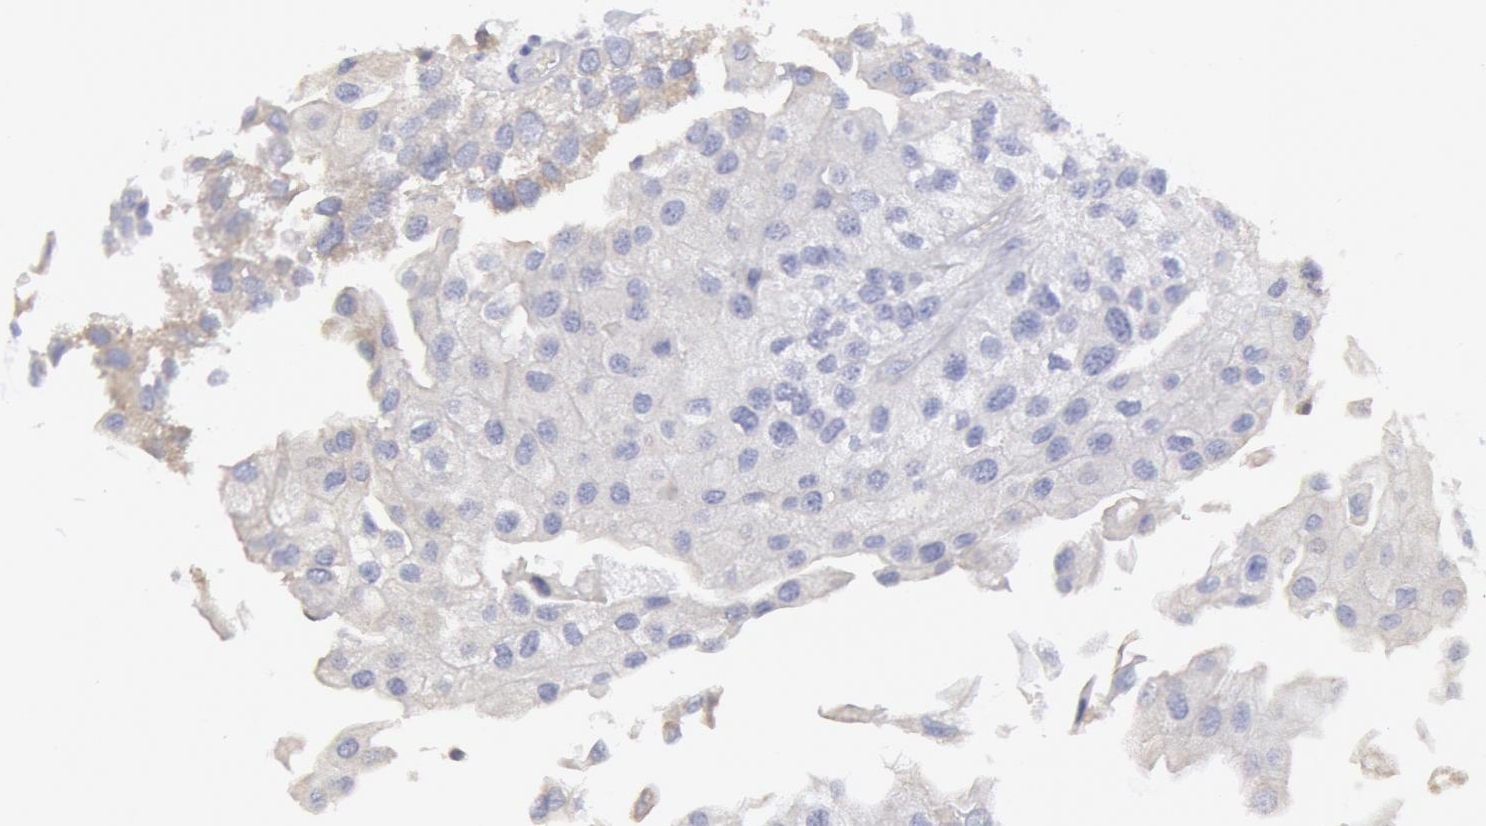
{"staining": {"intensity": "negative", "quantity": "none", "location": "none"}, "tissue": "urothelial cancer", "cell_type": "Tumor cells", "image_type": "cancer", "snomed": [{"axis": "morphology", "description": "Urothelial carcinoma, Low grade"}, {"axis": "topography", "description": "Urinary bladder"}], "caption": "Tumor cells are negative for brown protein staining in low-grade urothelial carcinoma. Nuclei are stained in blue.", "gene": "MYH7", "patient": {"sex": "female", "age": 89}}